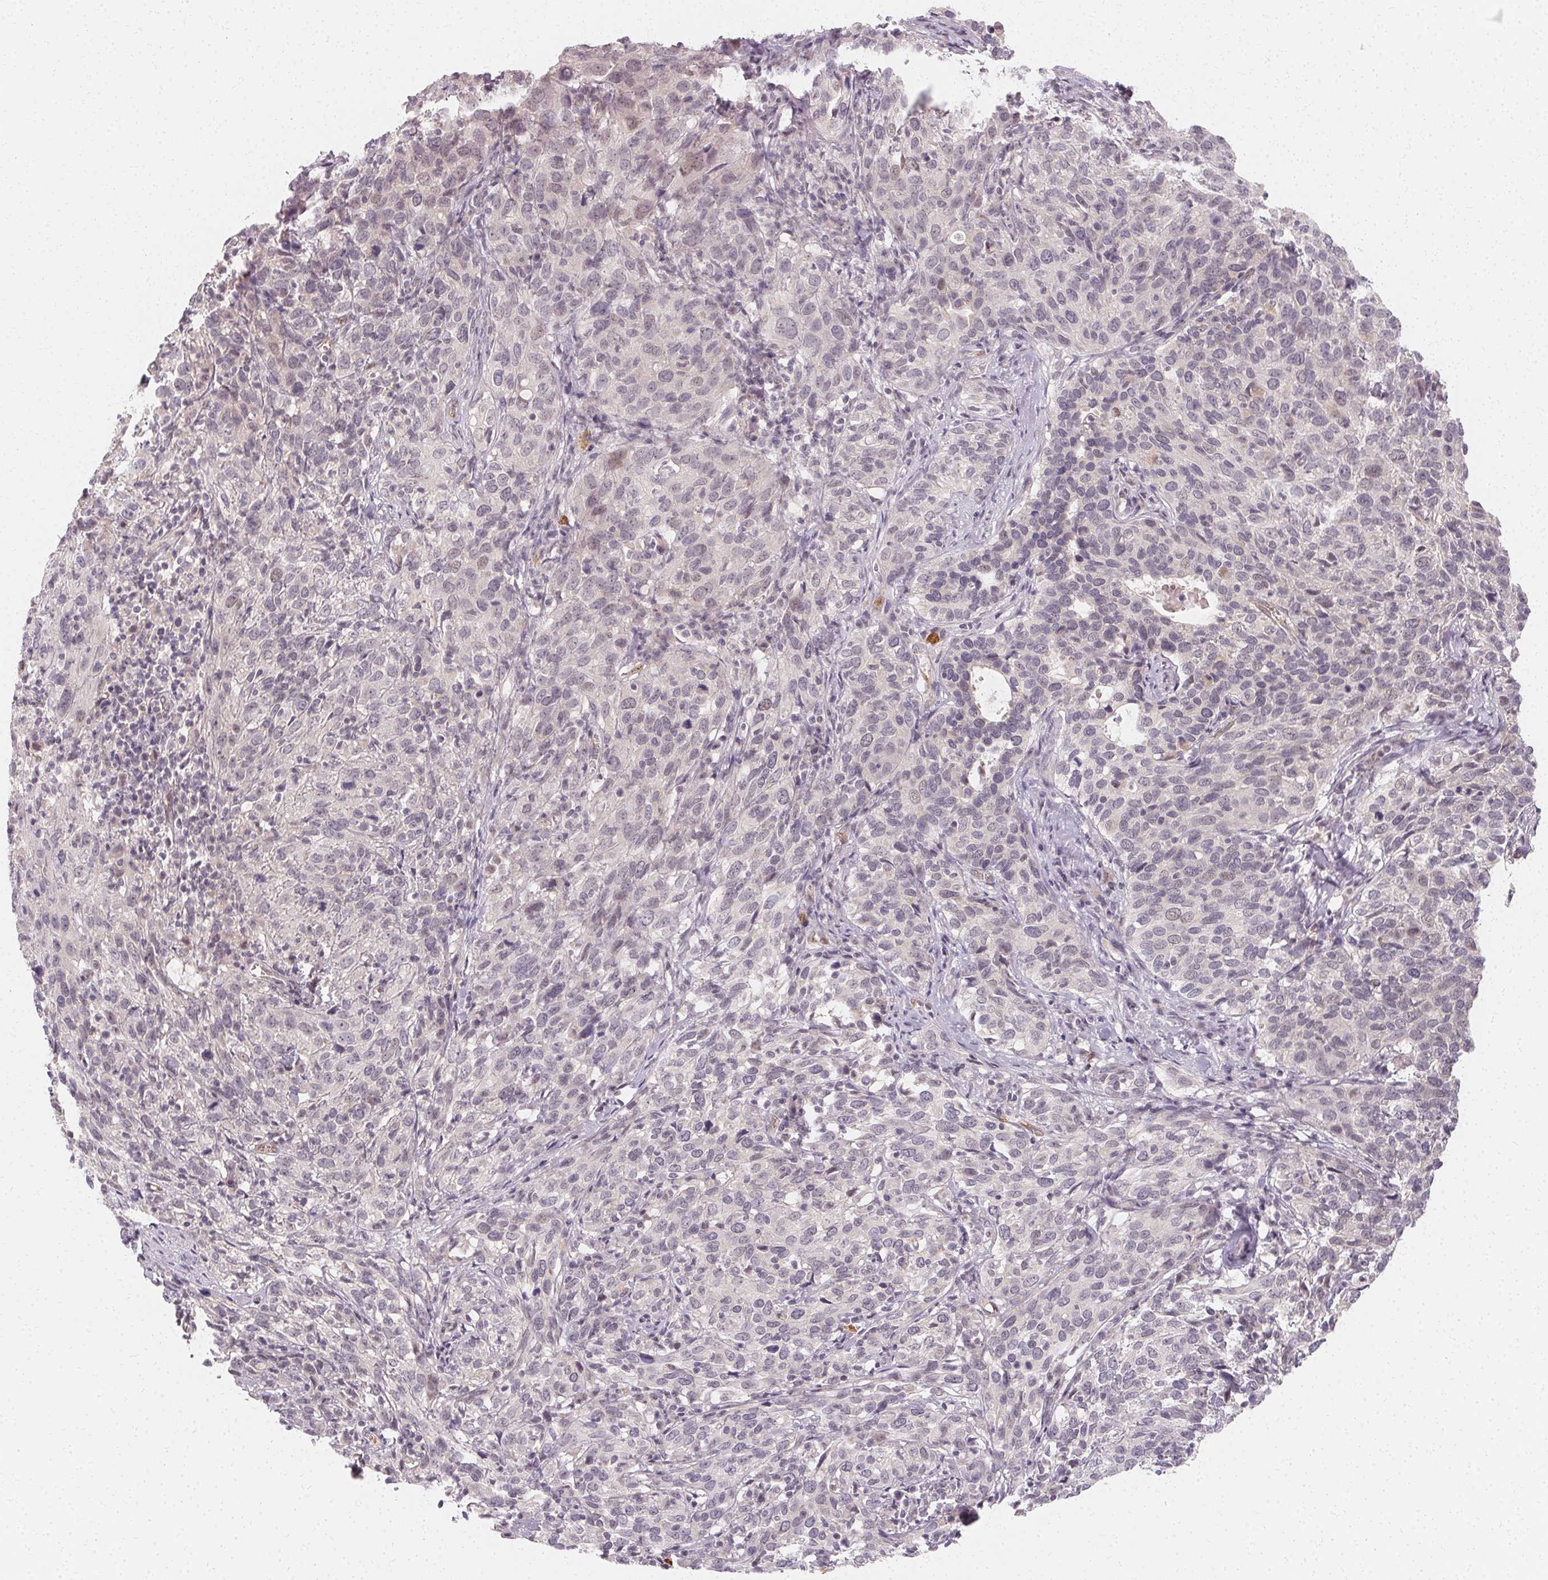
{"staining": {"intensity": "negative", "quantity": "none", "location": "none"}, "tissue": "cervical cancer", "cell_type": "Tumor cells", "image_type": "cancer", "snomed": [{"axis": "morphology", "description": "Squamous cell carcinoma, NOS"}, {"axis": "topography", "description": "Cervix"}], "caption": "Immunohistochemistry of human cervical cancer demonstrates no expression in tumor cells. Nuclei are stained in blue.", "gene": "CLCNKB", "patient": {"sex": "female", "age": 51}}